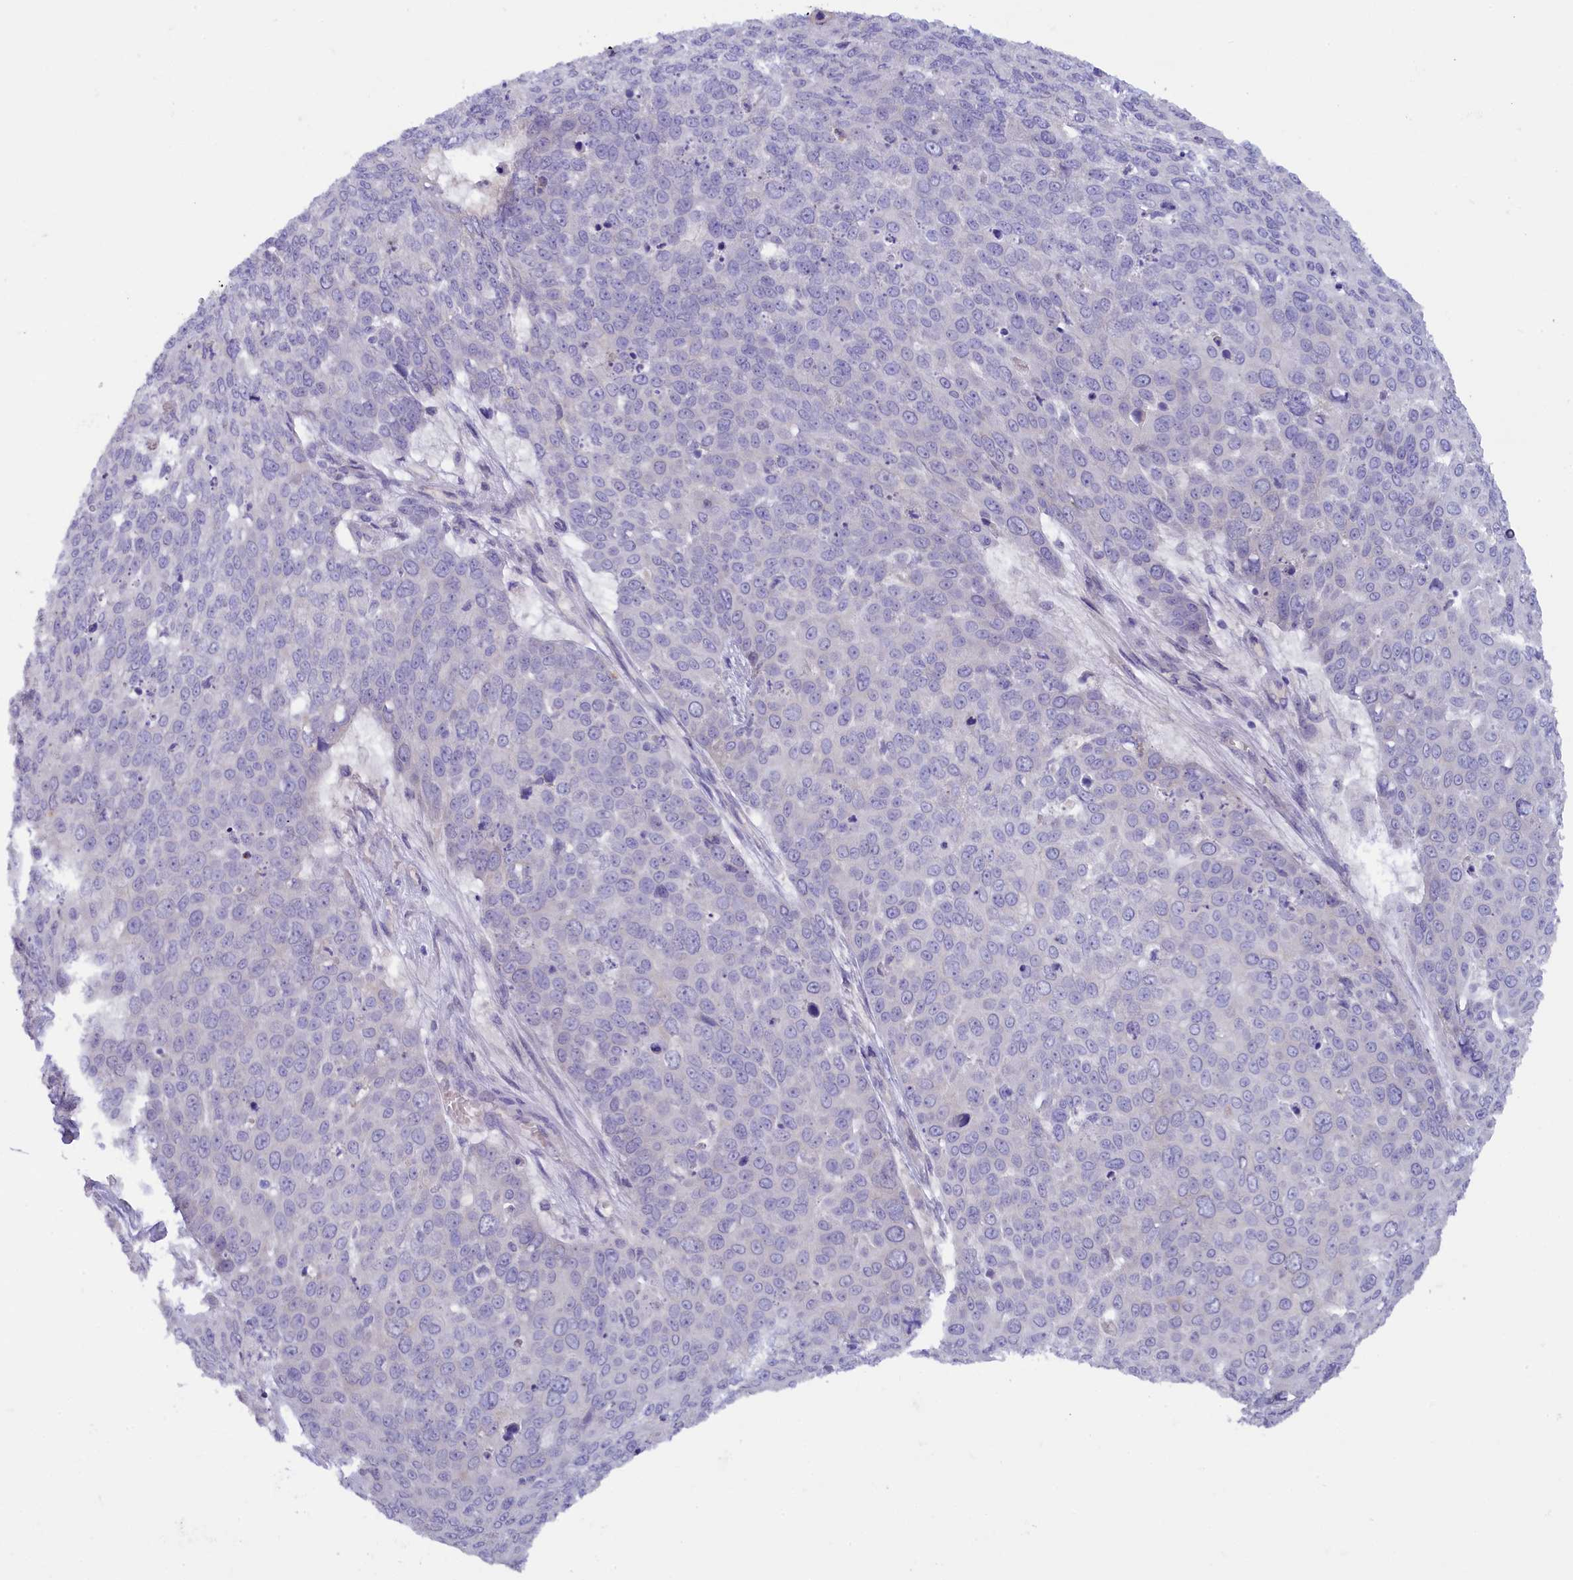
{"staining": {"intensity": "negative", "quantity": "none", "location": "none"}, "tissue": "skin cancer", "cell_type": "Tumor cells", "image_type": "cancer", "snomed": [{"axis": "morphology", "description": "Squamous cell carcinoma, NOS"}, {"axis": "topography", "description": "Skin"}], "caption": "A photomicrograph of skin squamous cell carcinoma stained for a protein exhibits no brown staining in tumor cells. Nuclei are stained in blue.", "gene": "ZSWIM4", "patient": {"sex": "male", "age": 71}}